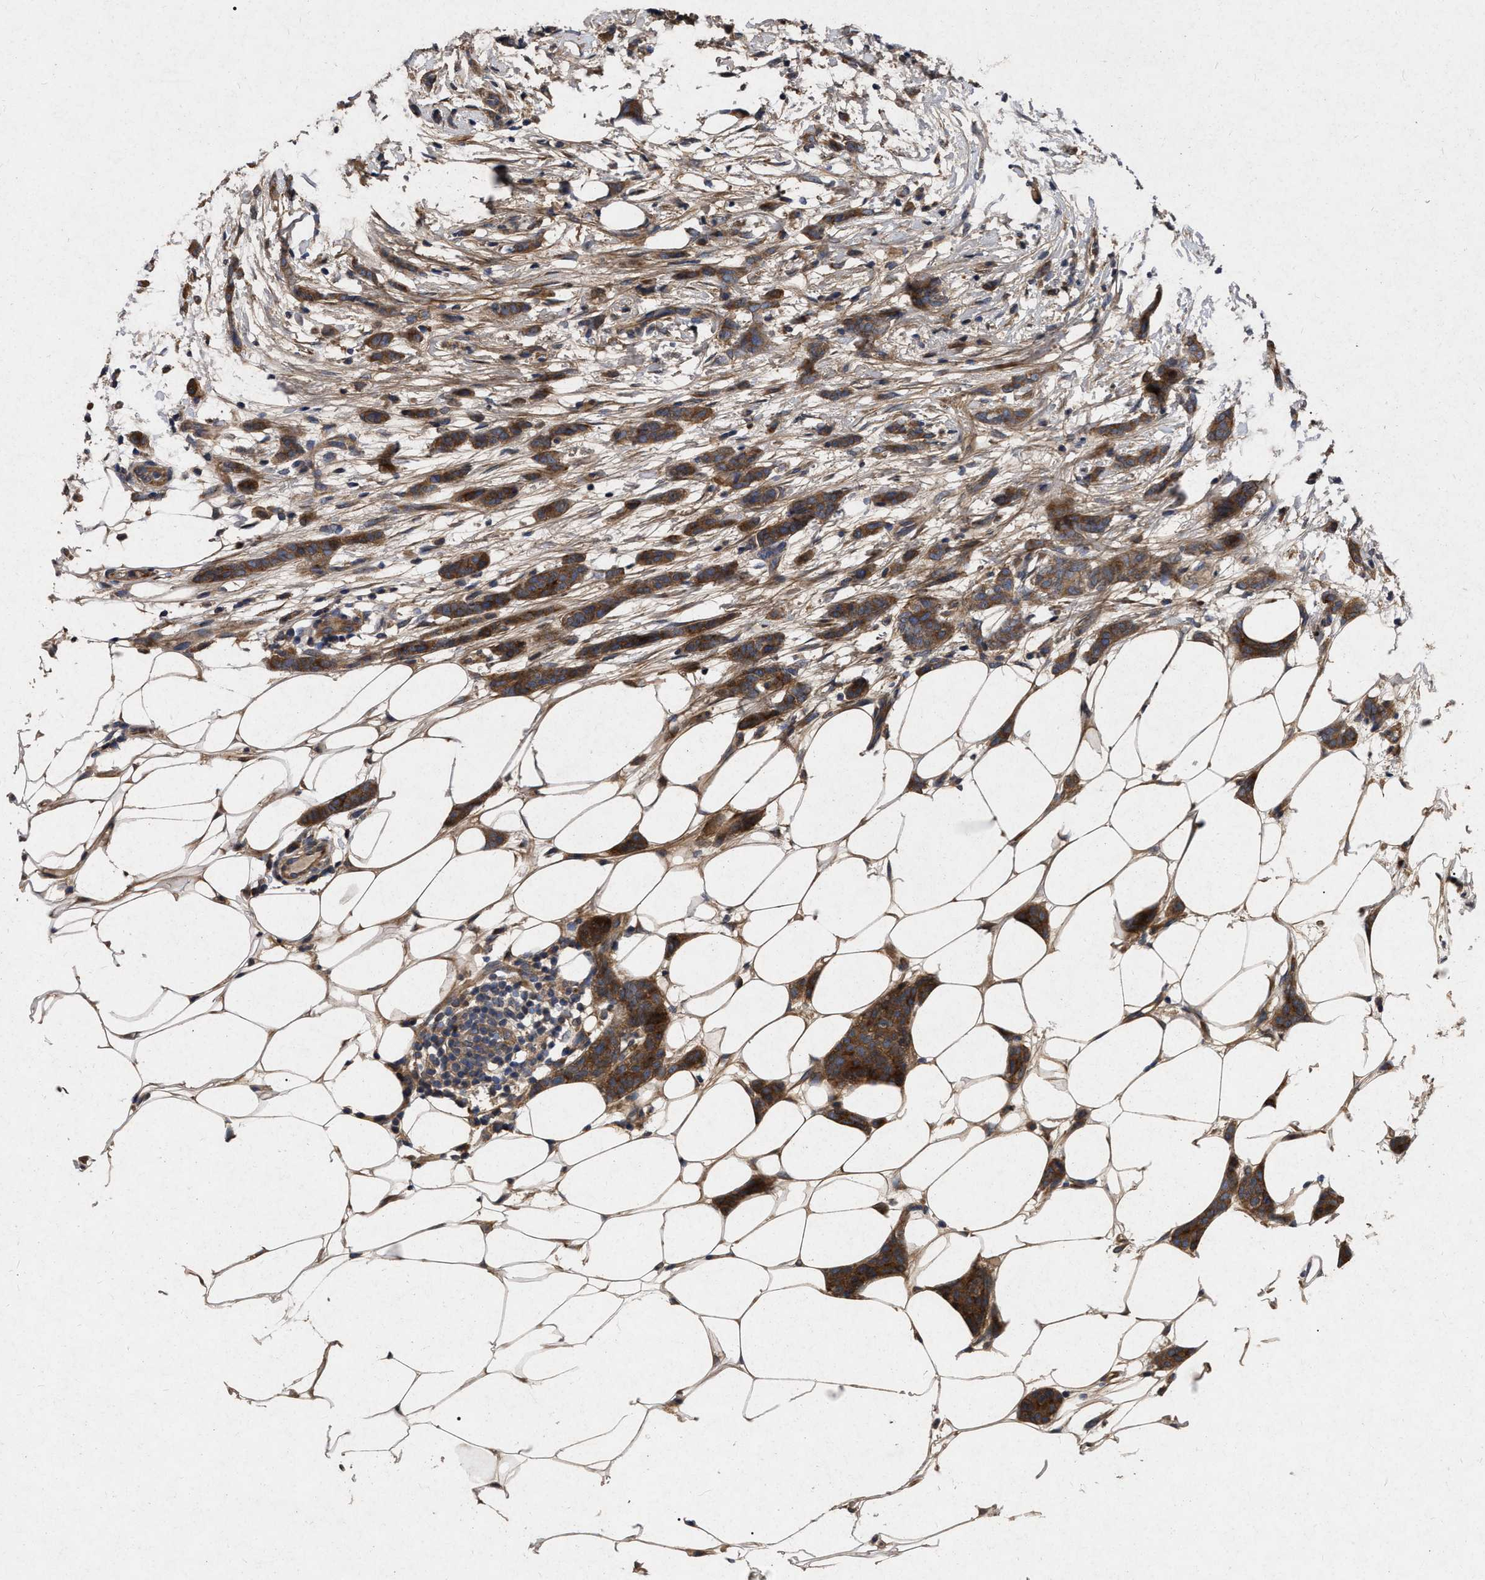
{"staining": {"intensity": "moderate", "quantity": ">75%", "location": "cytoplasmic/membranous"}, "tissue": "breast cancer", "cell_type": "Tumor cells", "image_type": "cancer", "snomed": [{"axis": "morphology", "description": "Lobular carcinoma"}, {"axis": "topography", "description": "Skin"}, {"axis": "topography", "description": "Breast"}], "caption": "Protein staining exhibits moderate cytoplasmic/membranous staining in approximately >75% of tumor cells in lobular carcinoma (breast). The staining was performed using DAB (3,3'-diaminobenzidine) to visualize the protein expression in brown, while the nuclei were stained in blue with hematoxylin (Magnification: 20x).", "gene": "CDKN2C", "patient": {"sex": "female", "age": 46}}